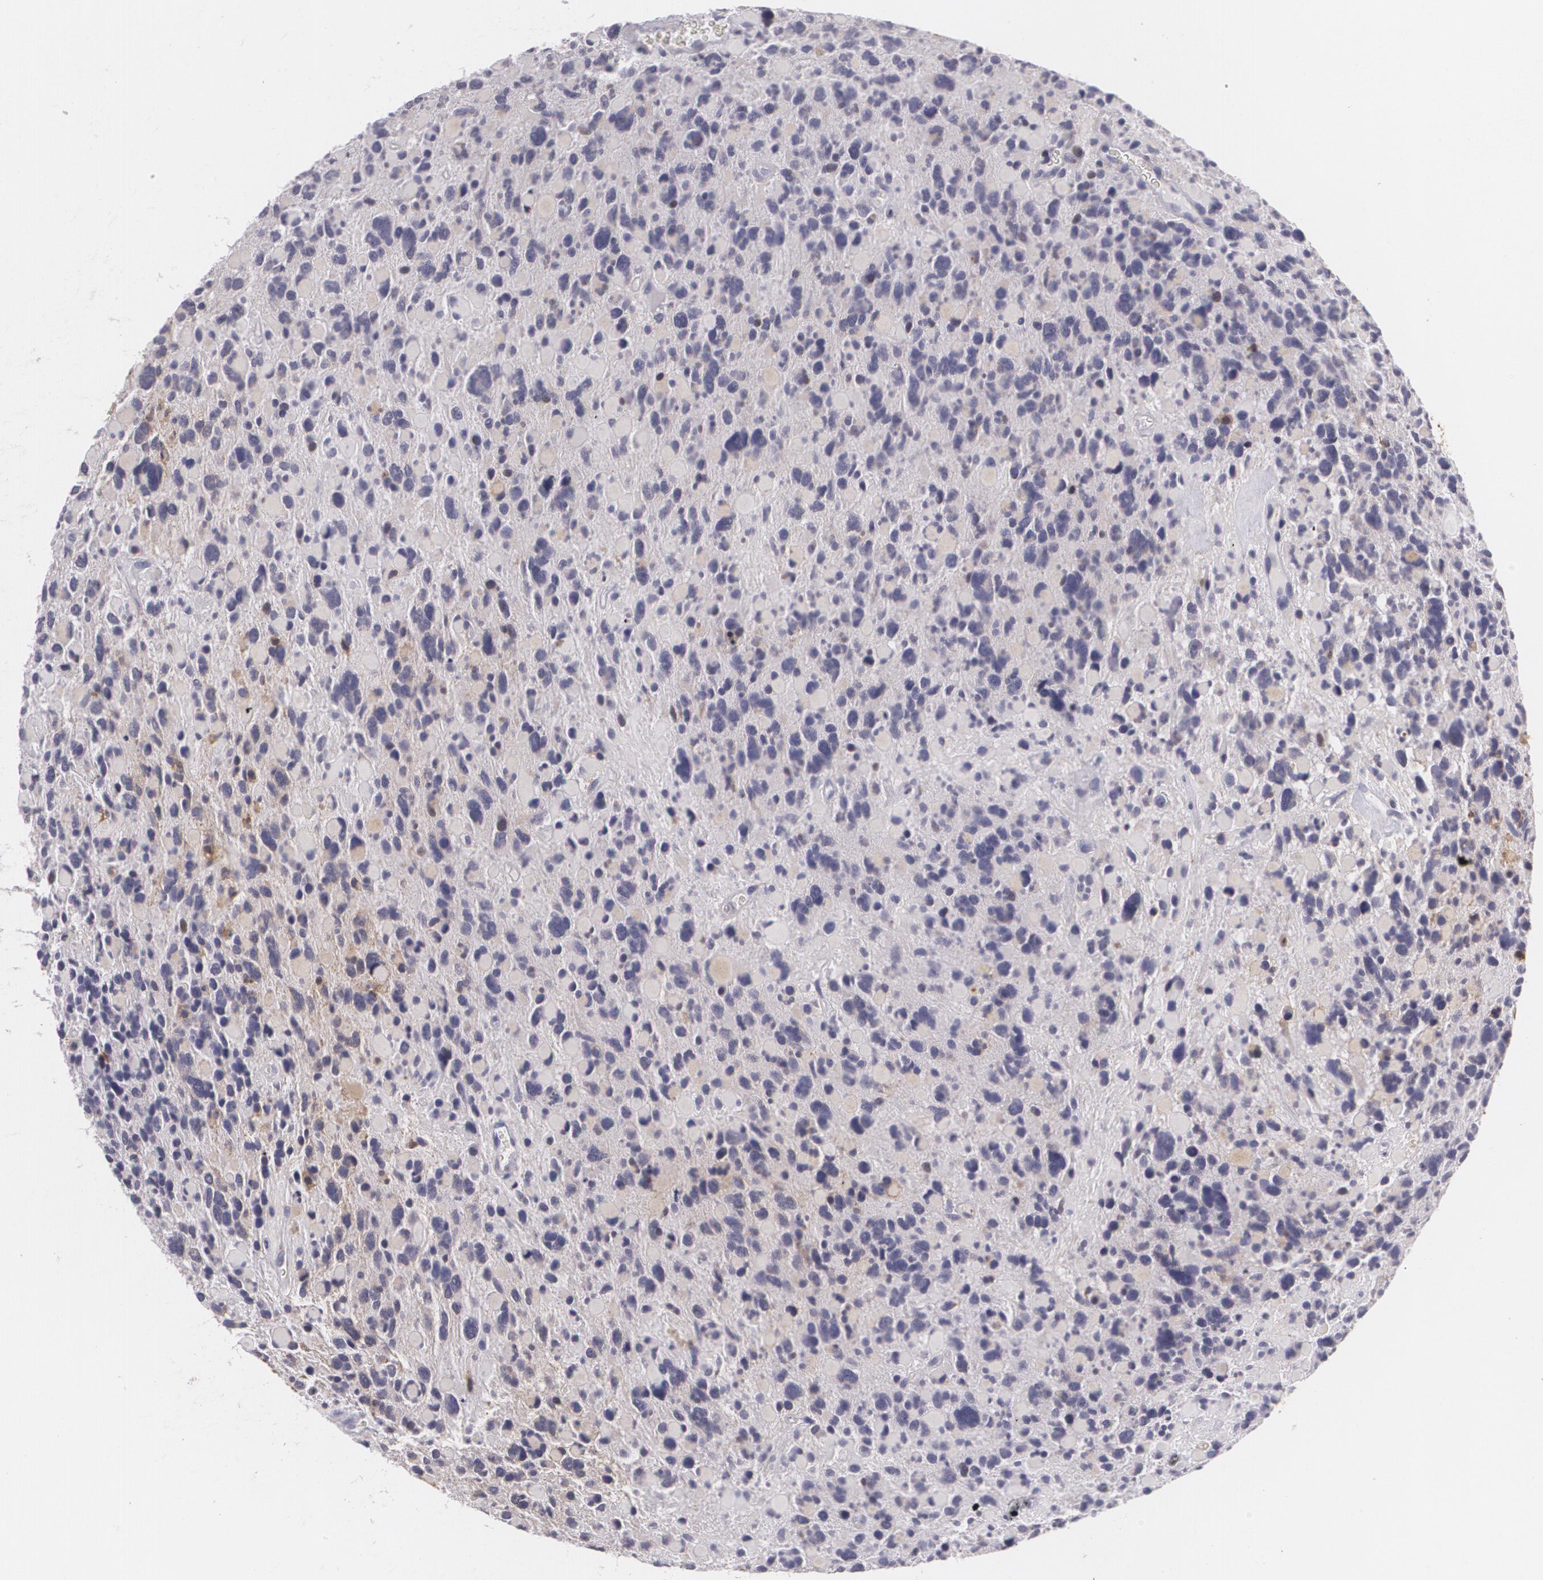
{"staining": {"intensity": "negative", "quantity": "none", "location": "none"}, "tissue": "glioma", "cell_type": "Tumor cells", "image_type": "cancer", "snomed": [{"axis": "morphology", "description": "Glioma, malignant, High grade"}, {"axis": "topography", "description": "Brain"}], "caption": "Micrograph shows no significant protein positivity in tumor cells of malignant glioma (high-grade).", "gene": "KCNA4", "patient": {"sex": "female", "age": 37}}